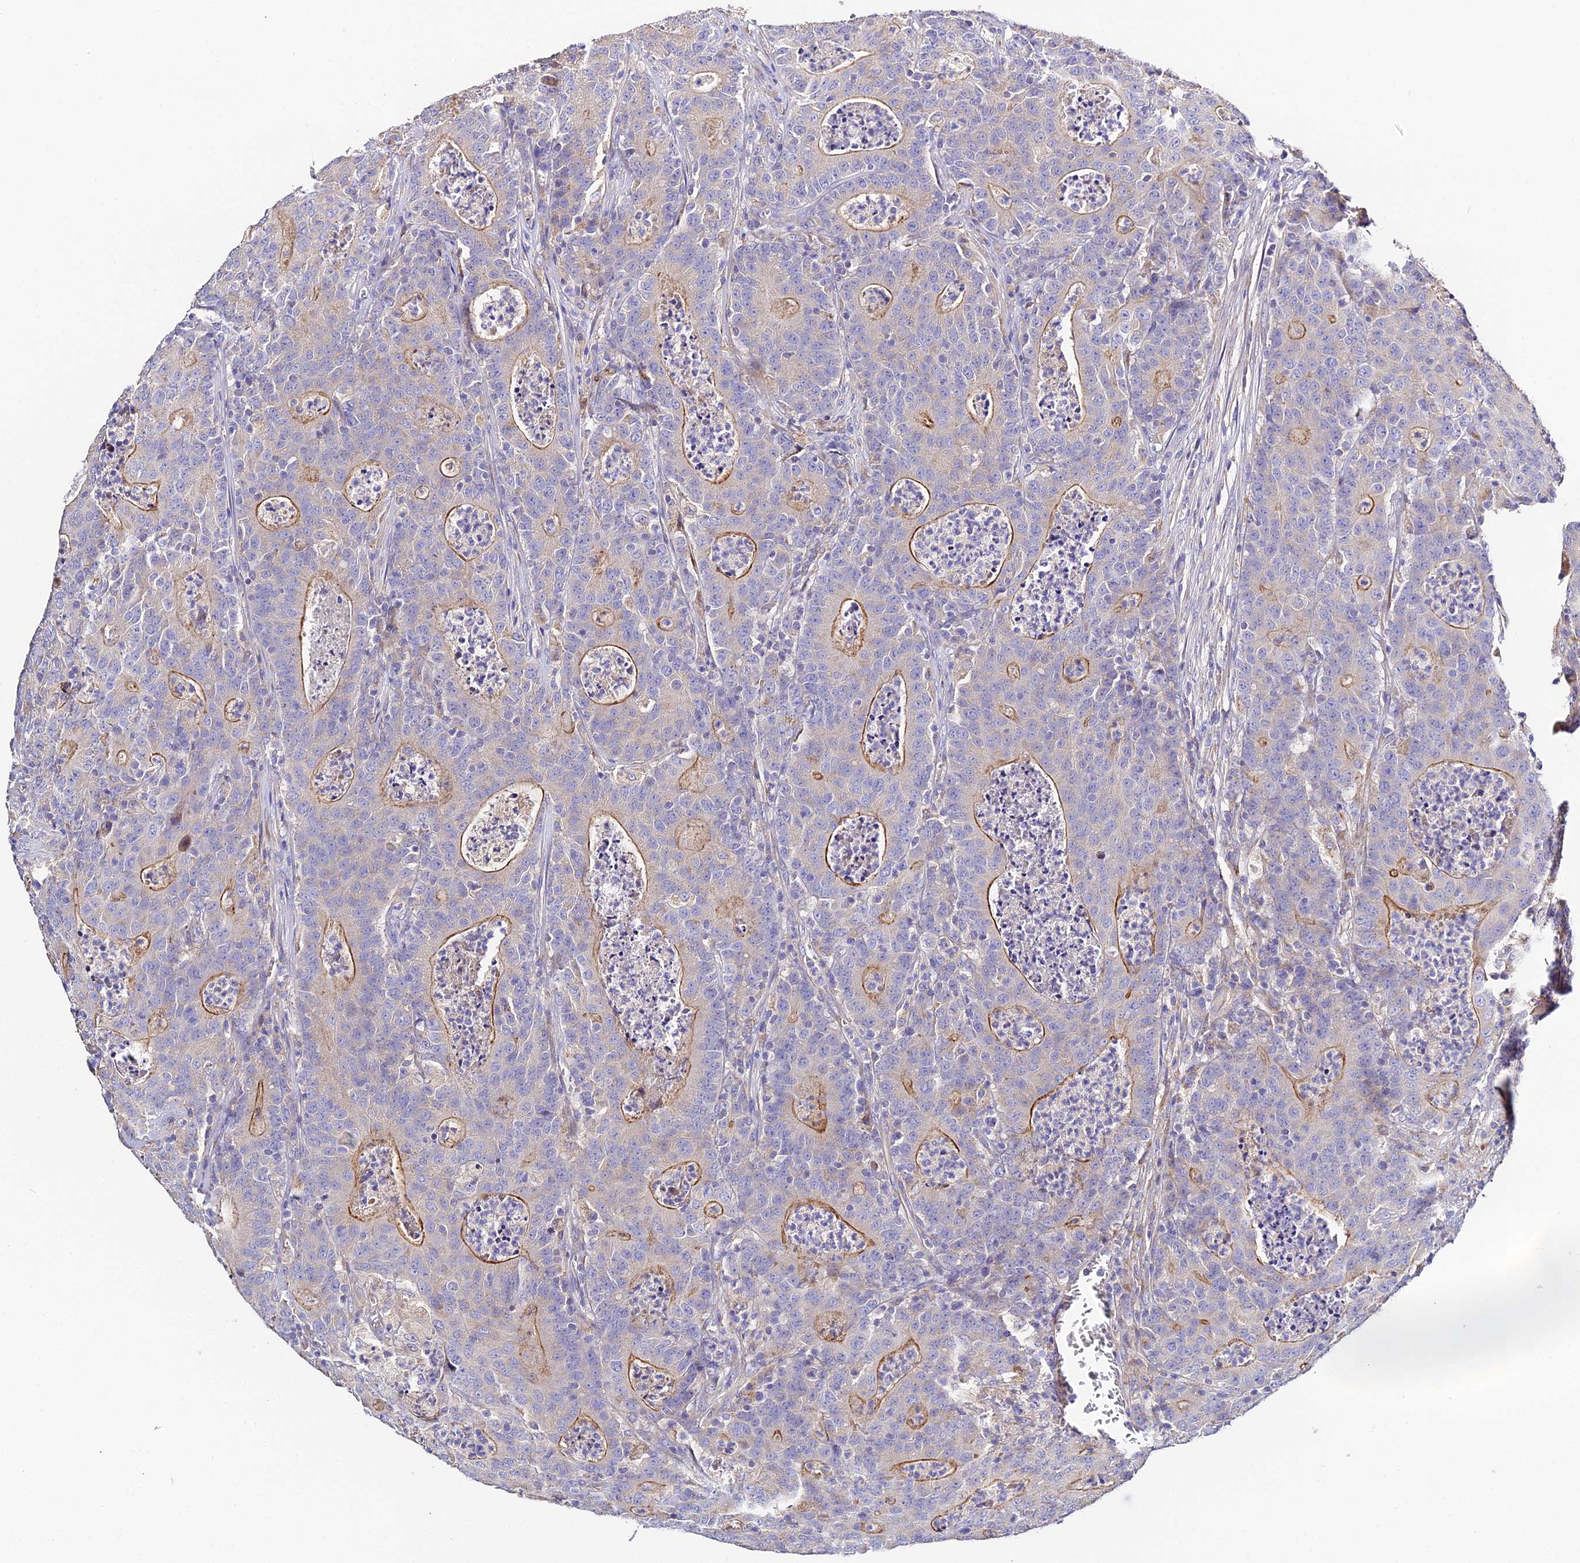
{"staining": {"intensity": "moderate", "quantity": "<25%", "location": "cytoplasmic/membranous"}, "tissue": "colorectal cancer", "cell_type": "Tumor cells", "image_type": "cancer", "snomed": [{"axis": "morphology", "description": "Adenocarcinoma, NOS"}, {"axis": "topography", "description": "Colon"}], "caption": "A high-resolution micrograph shows immunohistochemistry (IHC) staining of colorectal cancer (adenocarcinoma), which displays moderate cytoplasmic/membranous positivity in about <25% of tumor cells.", "gene": "SCX", "patient": {"sex": "male", "age": 83}}